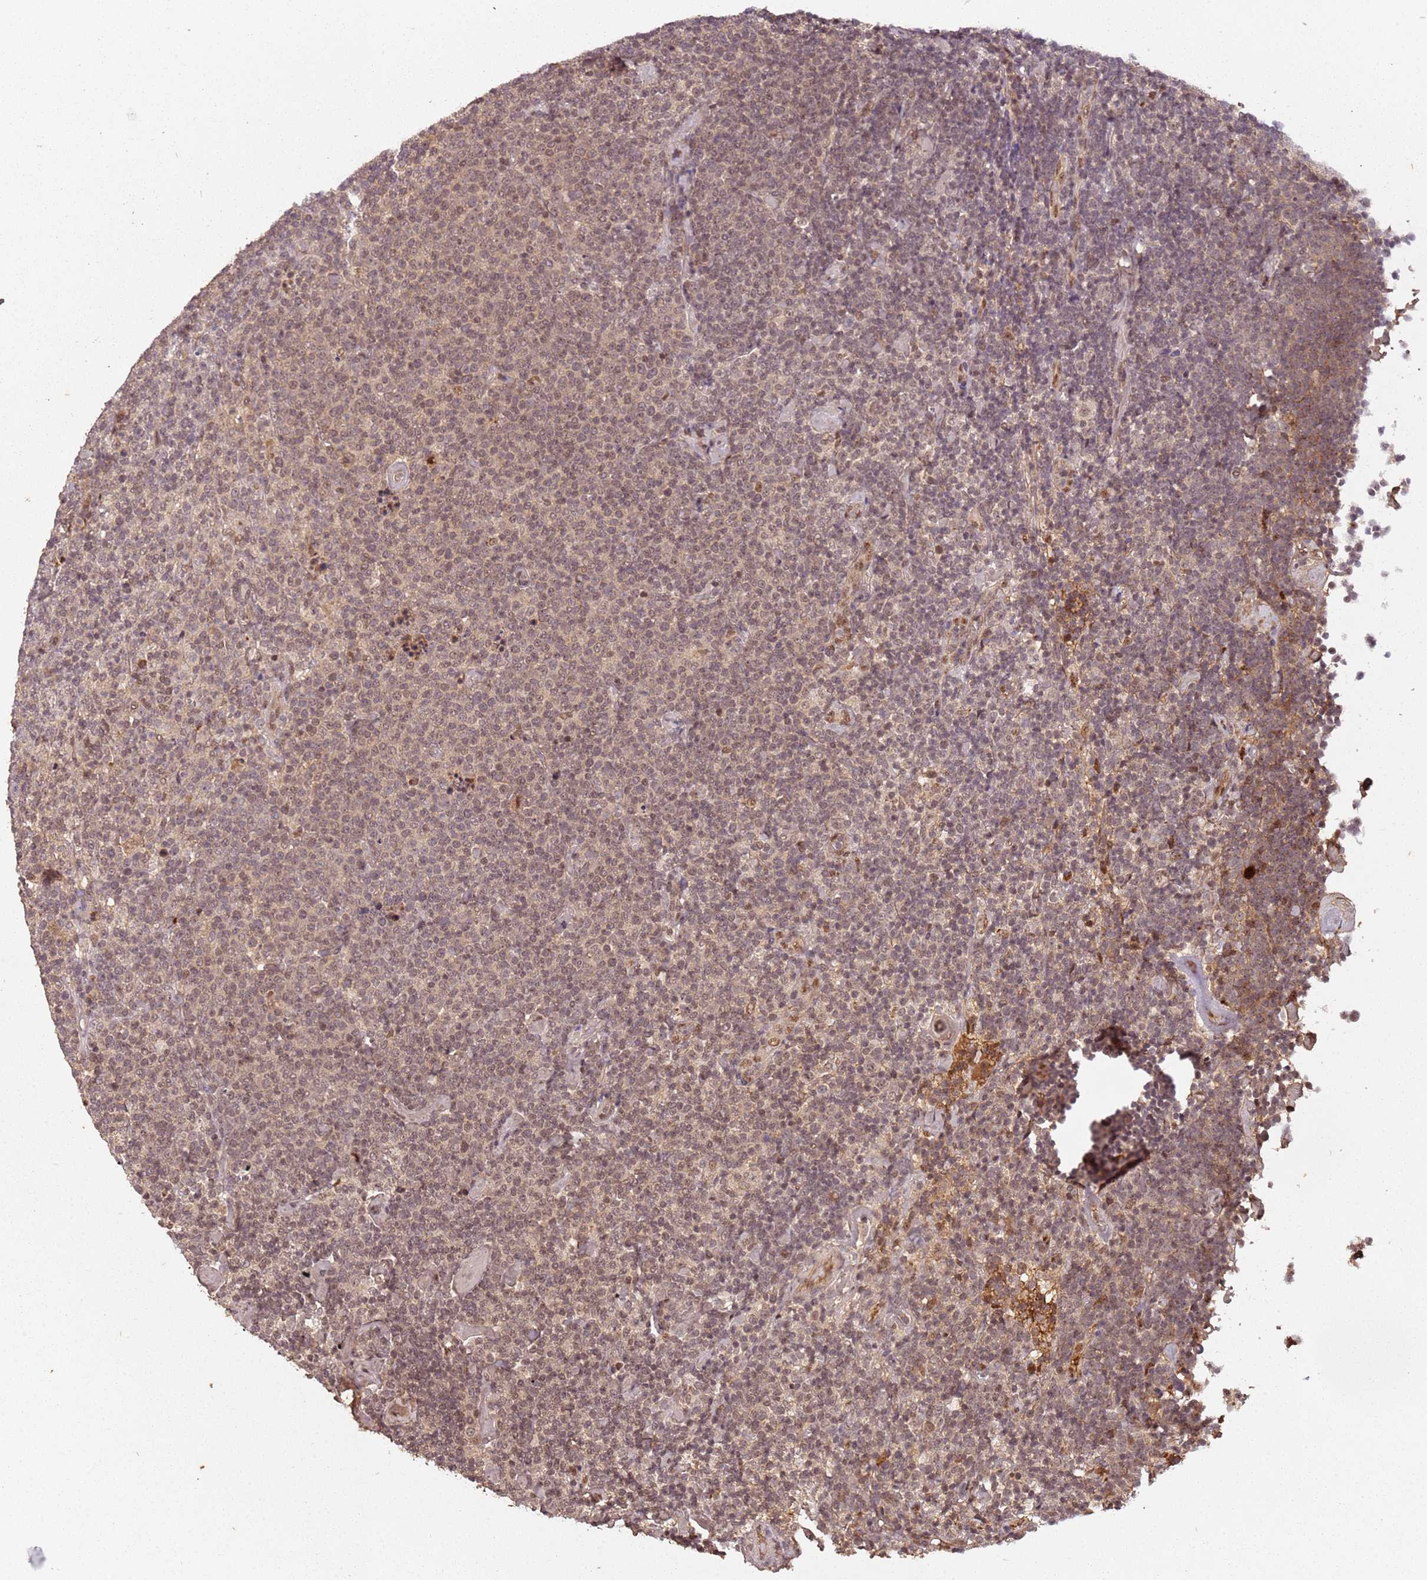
{"staining": {"intensity": "moderate", "quantity": ">75%", "location": "nuclear"}, "tissue": "lymphoma", "cell_type": "Tumor cells", "image_type": "cancer", "snomed": [{"axis": "morphology", "description": "Malignant lymphoma, non-Hodgkin's type, High grade"}, {"axis": "topography", "description": "Lymph node"}], "caption": "This micrograph reveals lymphoma stained with immunohistochemistry (IHC) to label a protein in brown. The nuclear of tumor cells show moderate positivity for the protein. Nuclei are counter-stained blue.", "gene": "COL1A2", "patient": {"sex": "male", "age": 61}}